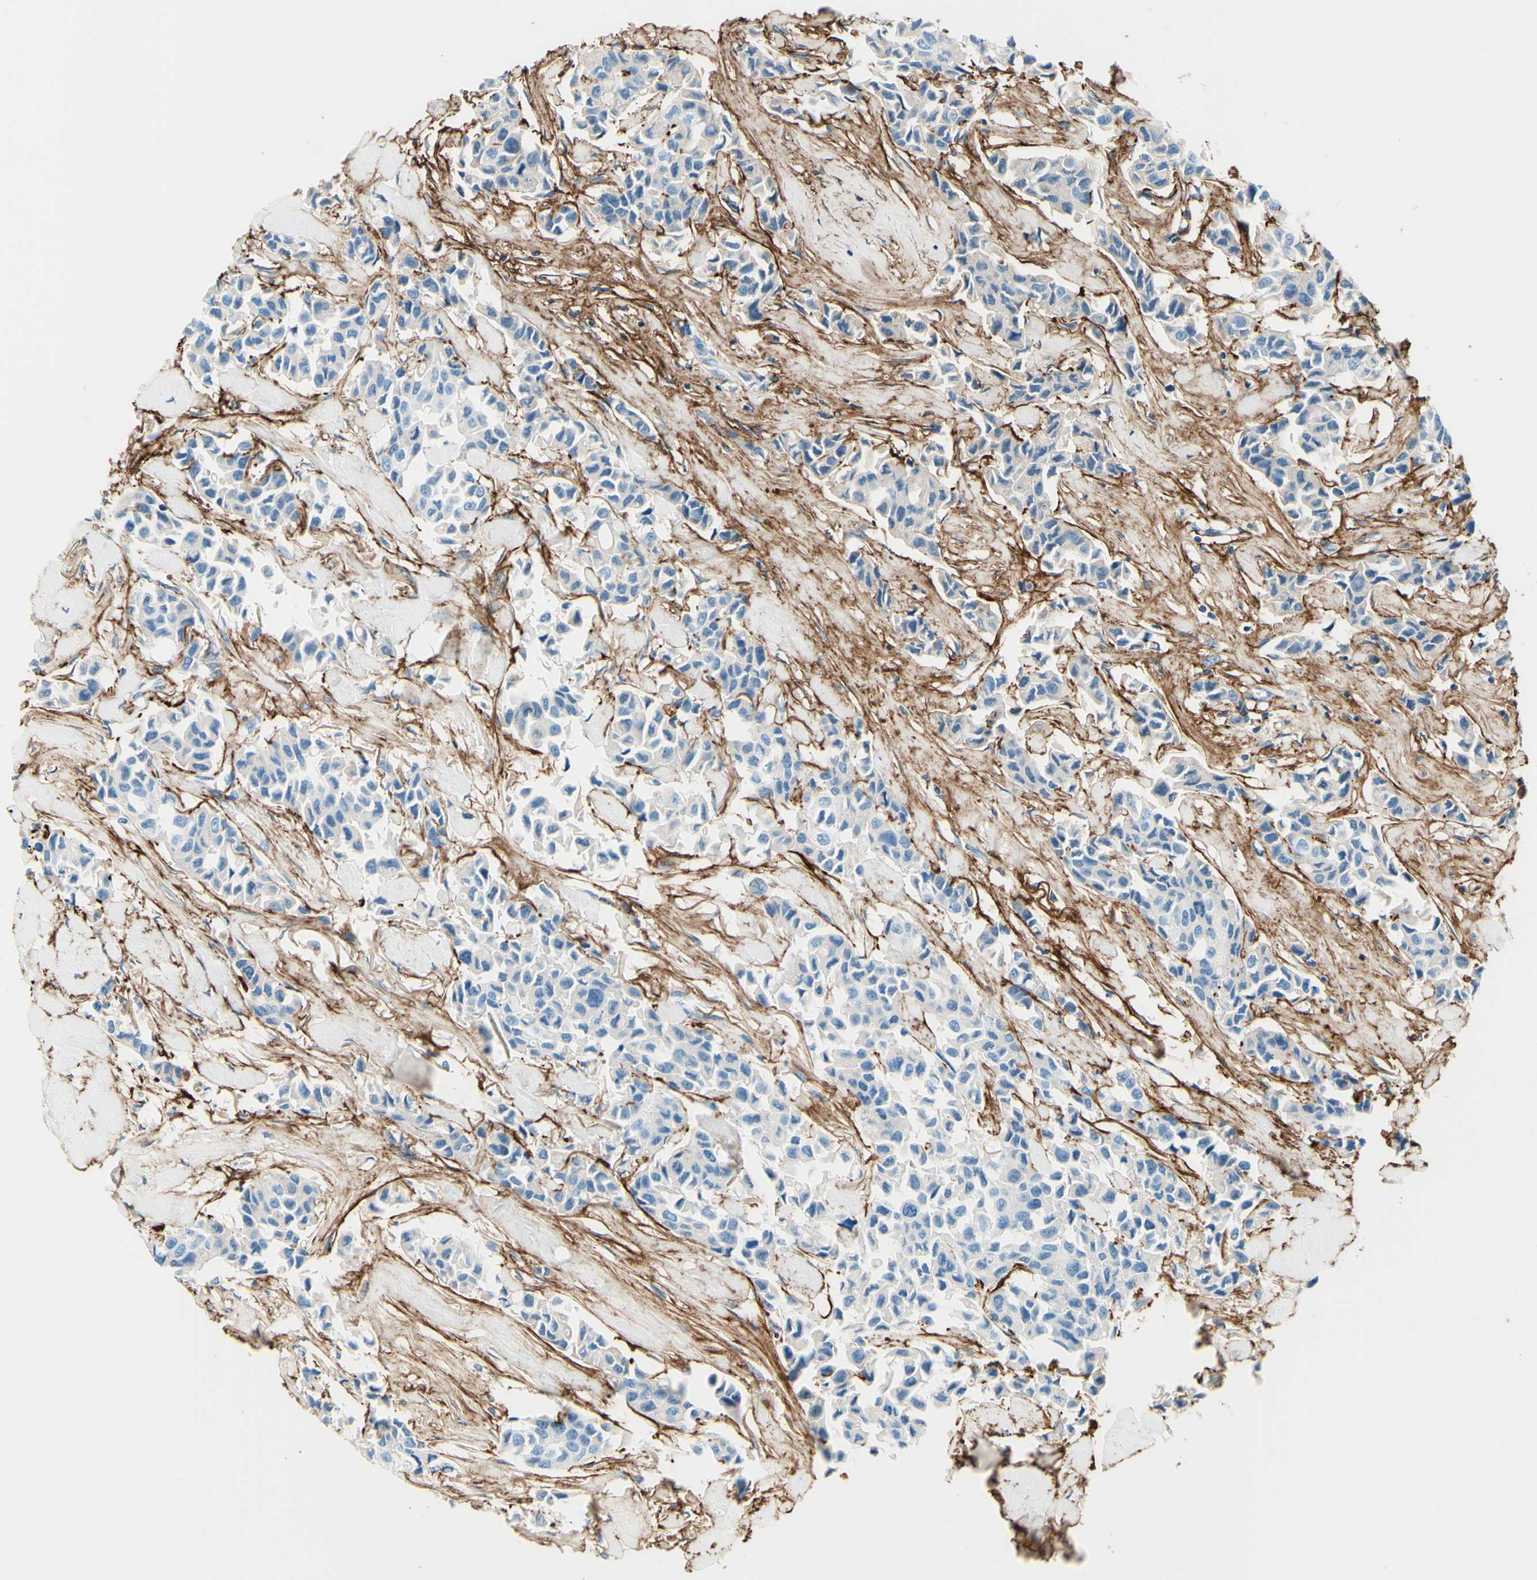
{"staining": {"intensity": "negative", "quantity": "none", "location": "none"}, "tissue": "breast cancer", "cell_type": "Tumor cells", "image_type": "cancer", "snomed": [{"axis": "morphology", "description": "Duct carcinoma"}, {"axis": "topography", "description": "Breast"}], "caption": "Tumor cells show no significant staining in breast cancer (invasive ductal carcinoma). The staining is performed using DAB (3,3'-diaminobenzidine) brown chromogen with nuclei counter-stained in using hematoxylin.", "gene": "MFAP5", "patient": {"sex": "female", "age": 80}}